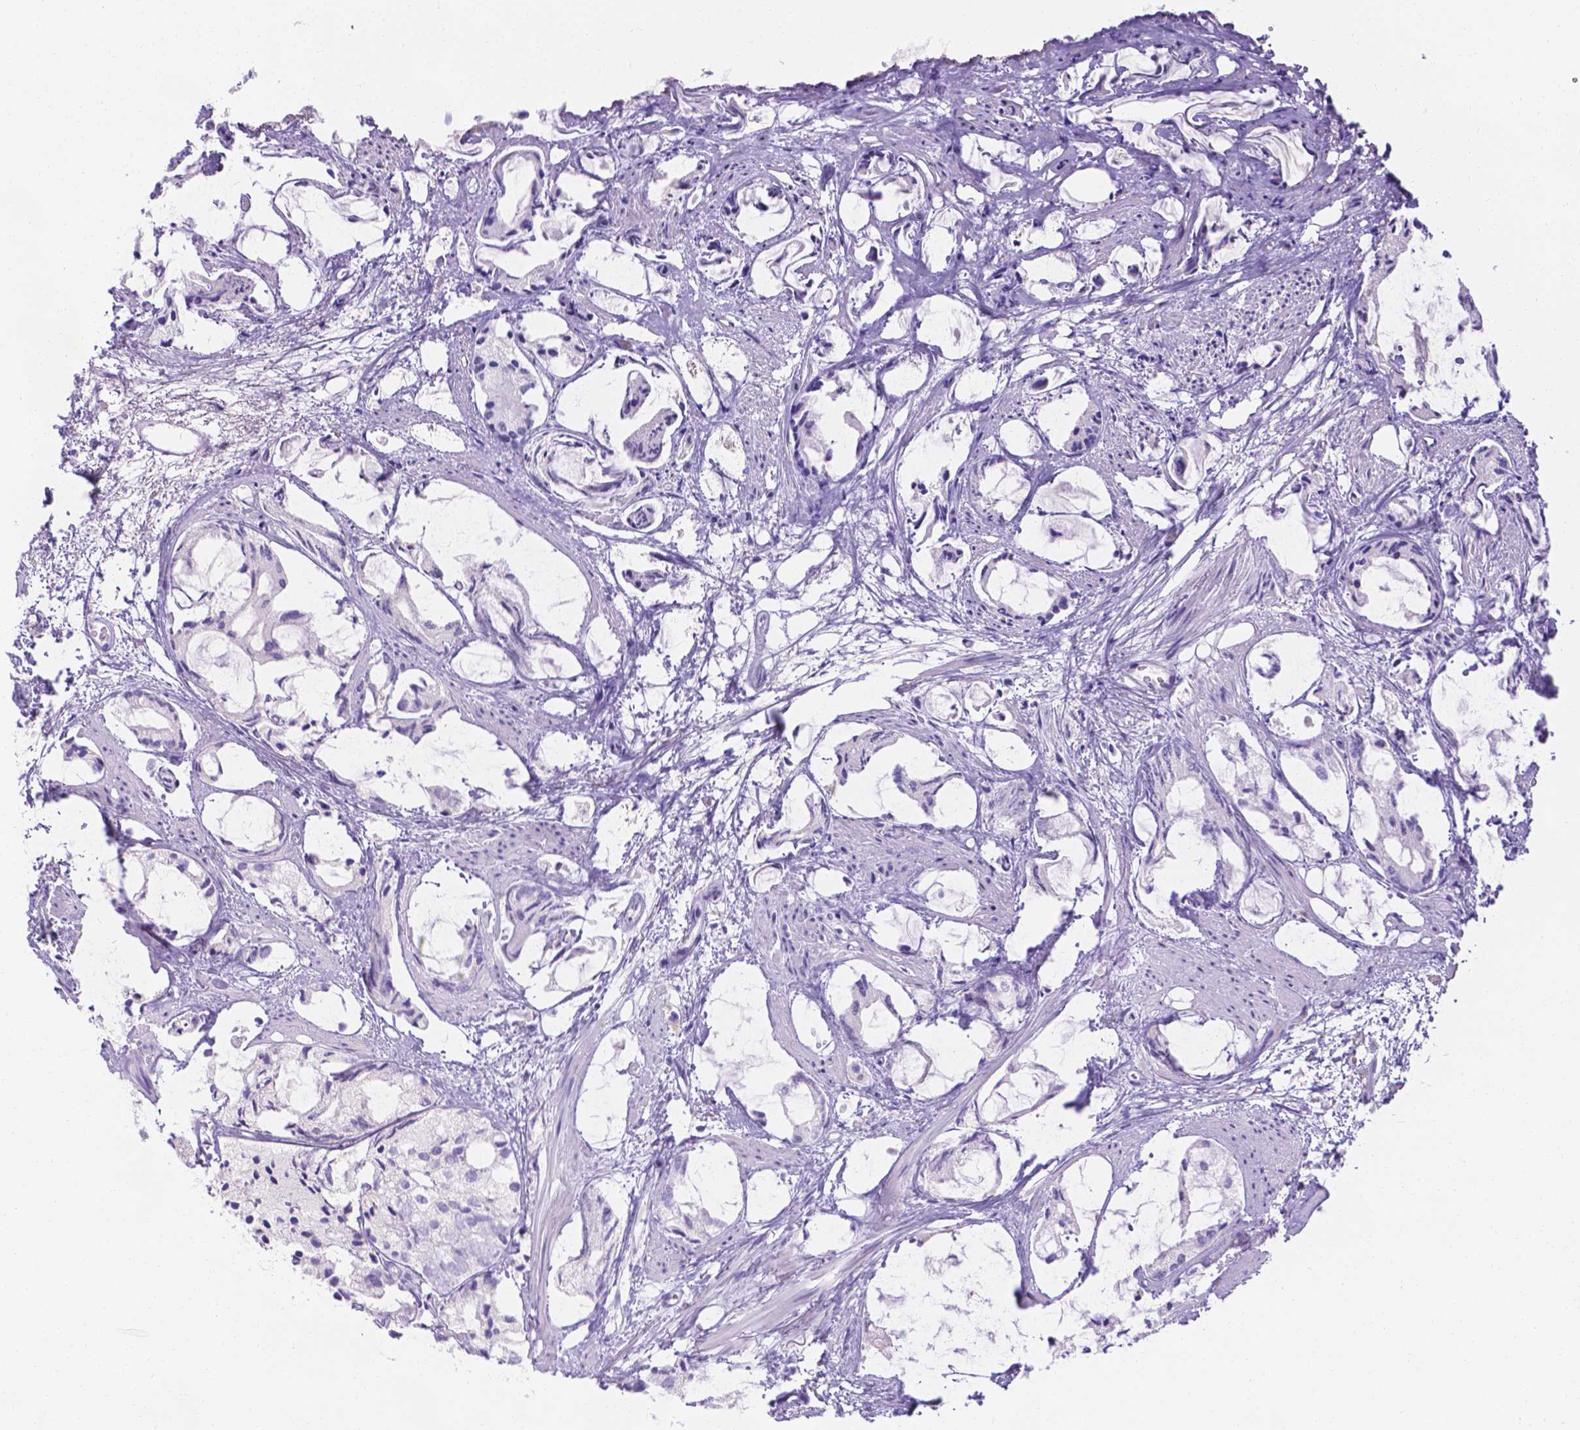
{"staining": {"intensity": "negative", "quantity": "none", "location": "none"}, "tissue": "prostate cancer", "cell_type": "Tumor cells", "image_type": "cancer", "snomed": [{"axis": "morphology", "description": "Adenocarcinoma, High grade"}, {"axis": "topography", "description": "Prostate"}], "caption": "Immunohistochemistry (IHC) histopathology image of neoplastic tissue: prostate cancer stained with DAB reveals no significant protein expression in tumor cells.", "gene": "MLN", "patient": {"sex": "male", "age": 85}}